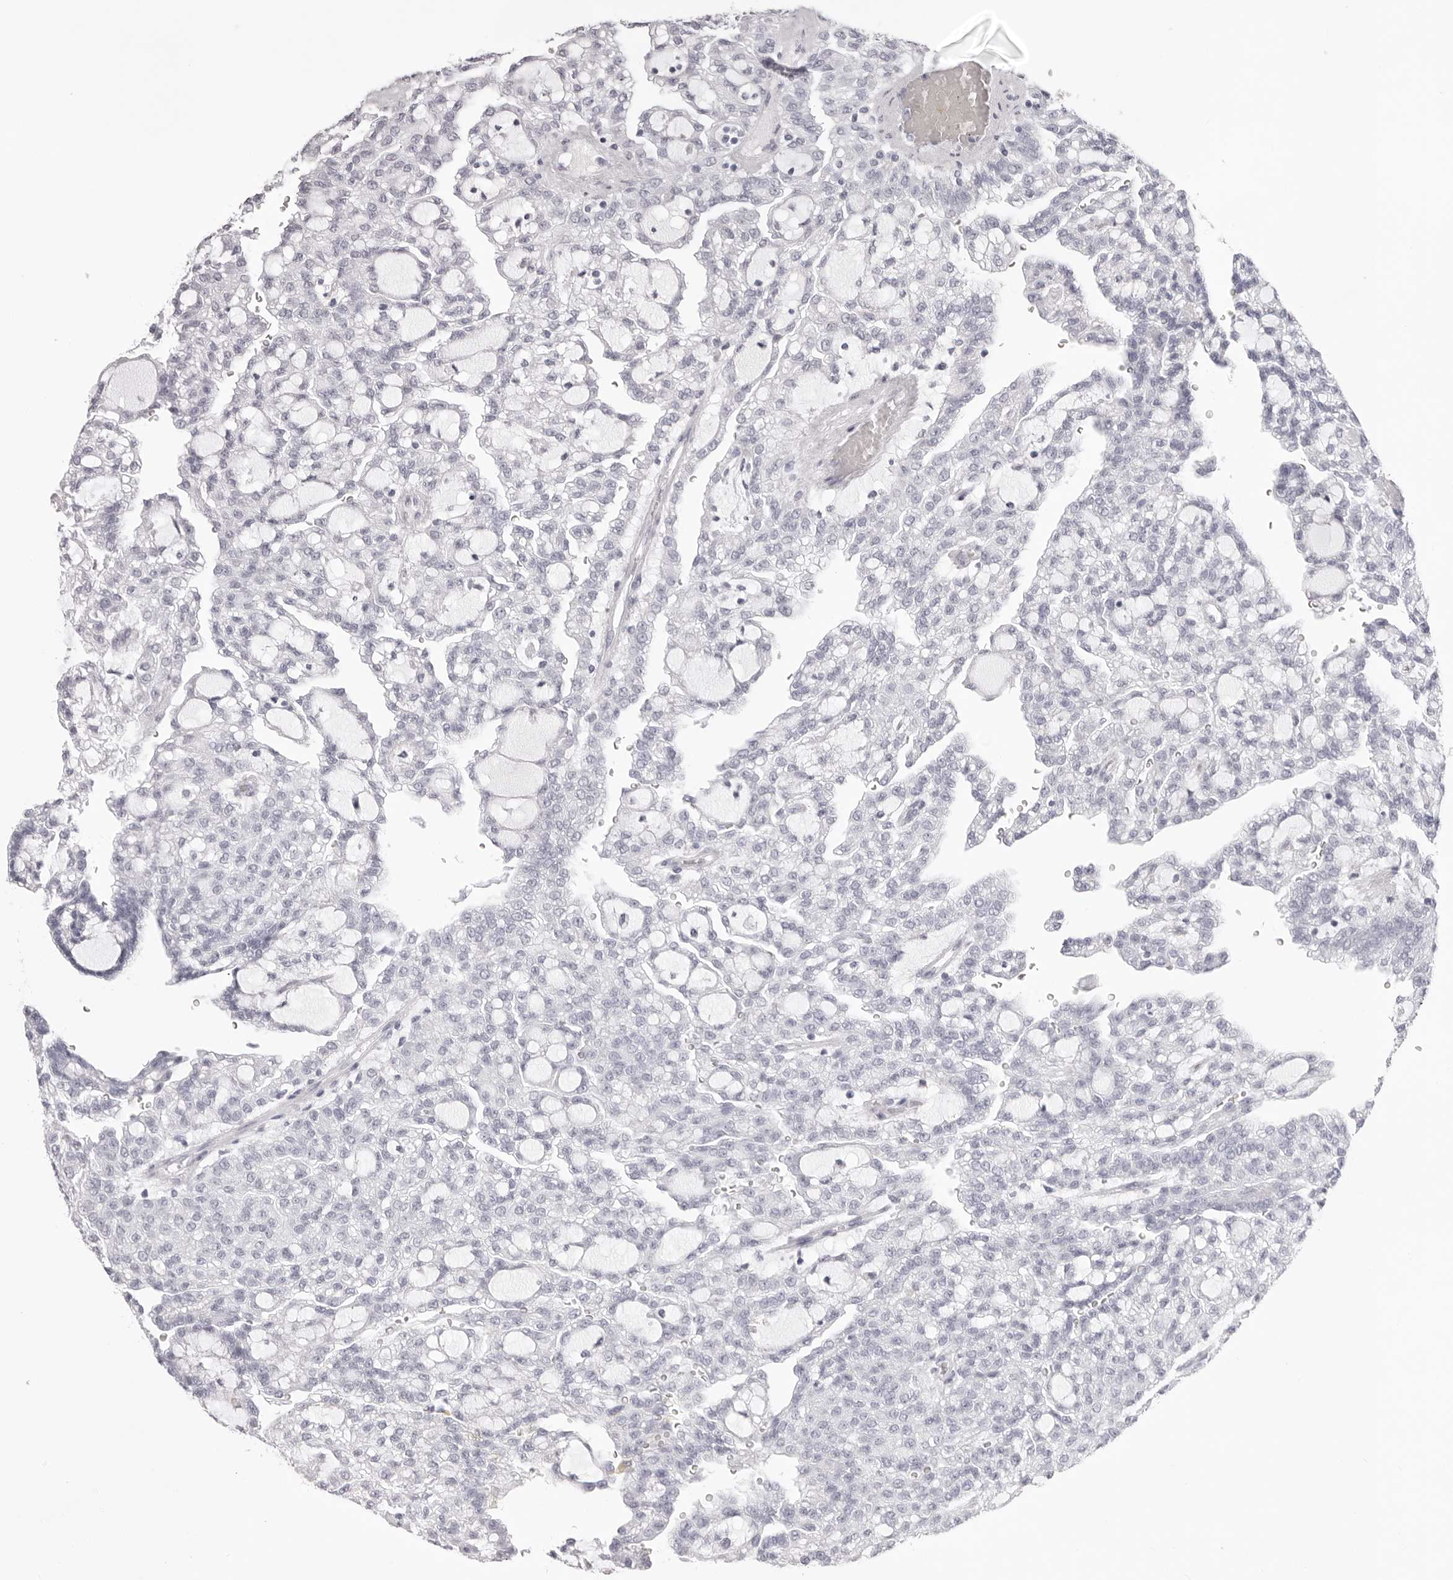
{"staining": {"intensity": "negative", "quantity": "none", "location": "none"}, "tissue": "renal cancer", "cell_type": "Tumor cells", "image_type": "cancer", "snomed": [{"axis": "morphology", "description": "Adenocarcinoma, NOS"}, {"axis": "topography", "description": "Kidney"}], "caption": "Renal cancer (adenocarcinoma) was stained to show a protein in brown. There is no significant positivity in tumor cells.", "gene": "TMOD4", "patient": {"sex": "male", "age": 63}}